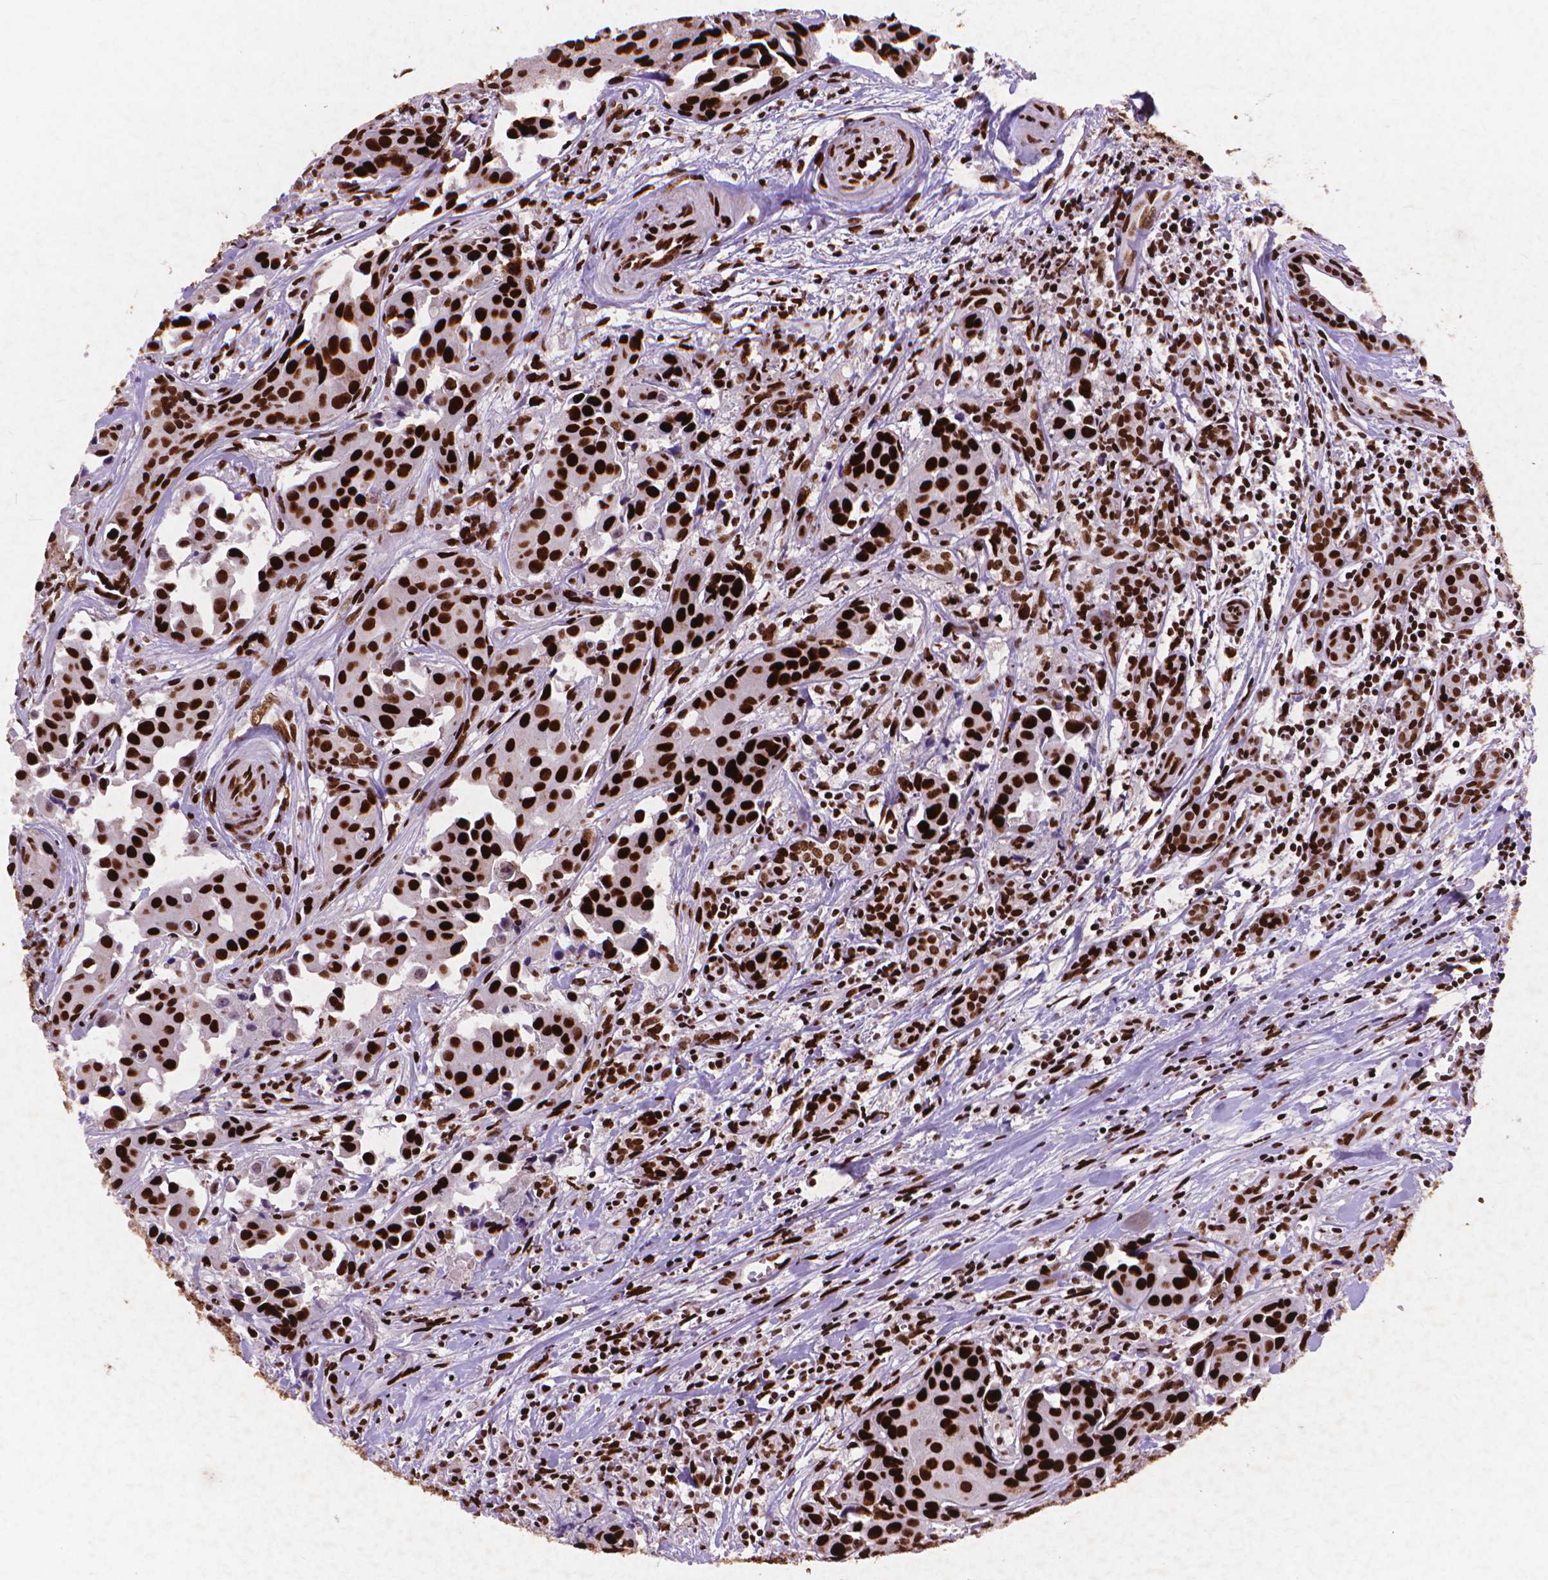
{"staining": {"intensity": "strong", "quantity": ">75%", "location": "nuclear"}, "tissue": "head and neck cancer", "cell_type": "Tumor cells", "image_type": "cancer", "snomed": [{"axis": "morphology", "description": "Adenocarcinoma, NOS"}, {"axis": "topography", "description": "Head-Neck"}], "caption": "This is a histology image of immunohistochemistry staining of adenocarcinoma (head and neck), which shows strong expression in the nuclear of tumor cells.", "gene": "CITED2", "patient": {"sex": "male", "age": 76}}